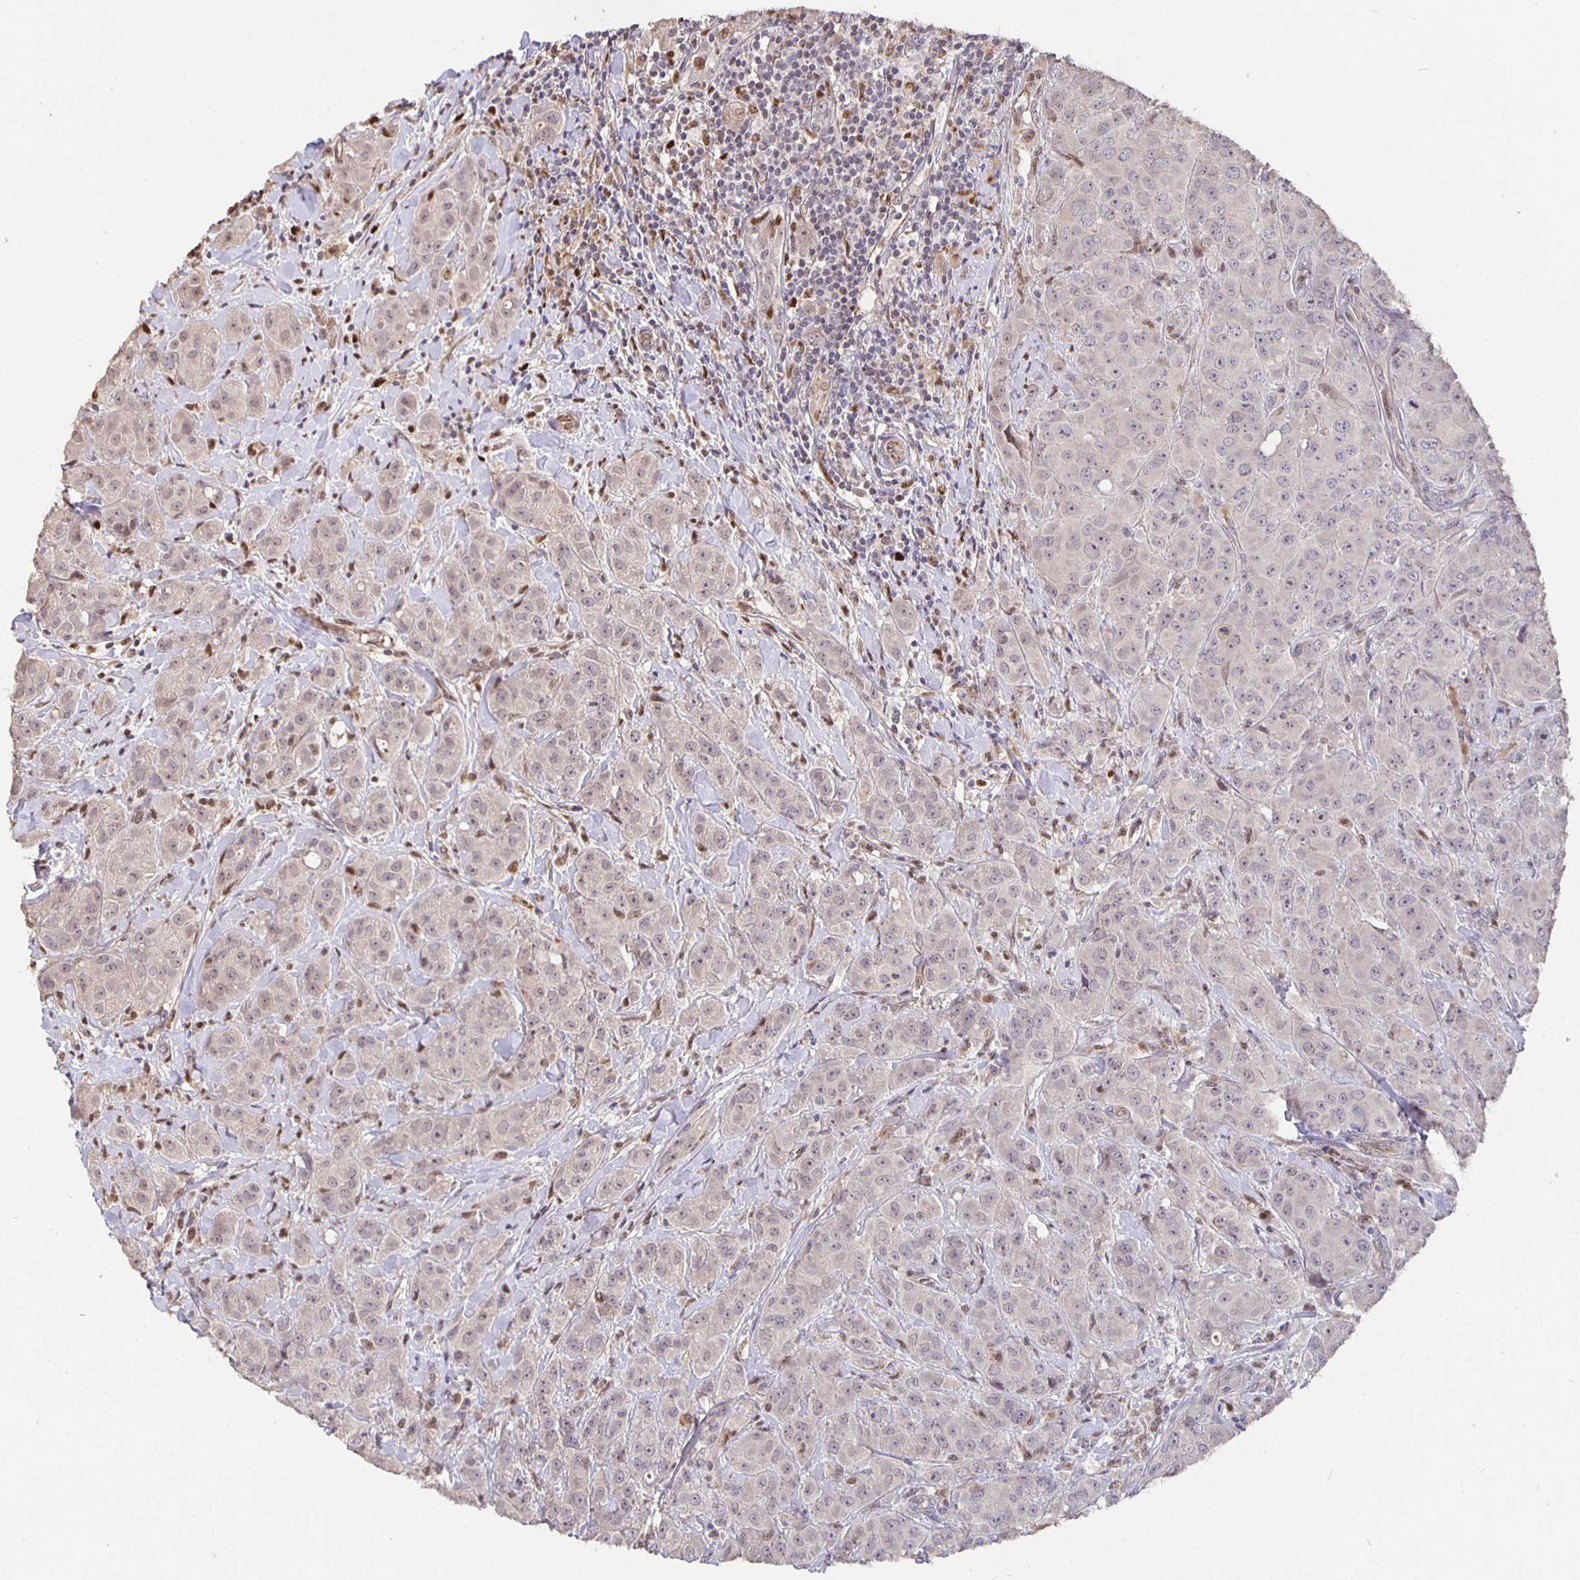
{"staining": {"intensity": "weak", "quantity": "<25%", "location": "cytoplasmic/membranous"}, "tissue": "breast cancer", "cell_type": "Tumor cells", "image_type": "cancer", "snomed": [{"axis": "morphology", "description": "Normal tissue, NOS"}, {"axis": "morphology", "description": "Duct carcinoma"}, {"axis": "topography", "description": "Breast"}], "caption": "Tumor cells are negative for brown protein staining in infiltrating ductal carcinoma (breast).", "gene": "NOG", "patient": {"sex": "female", "age": 43}}